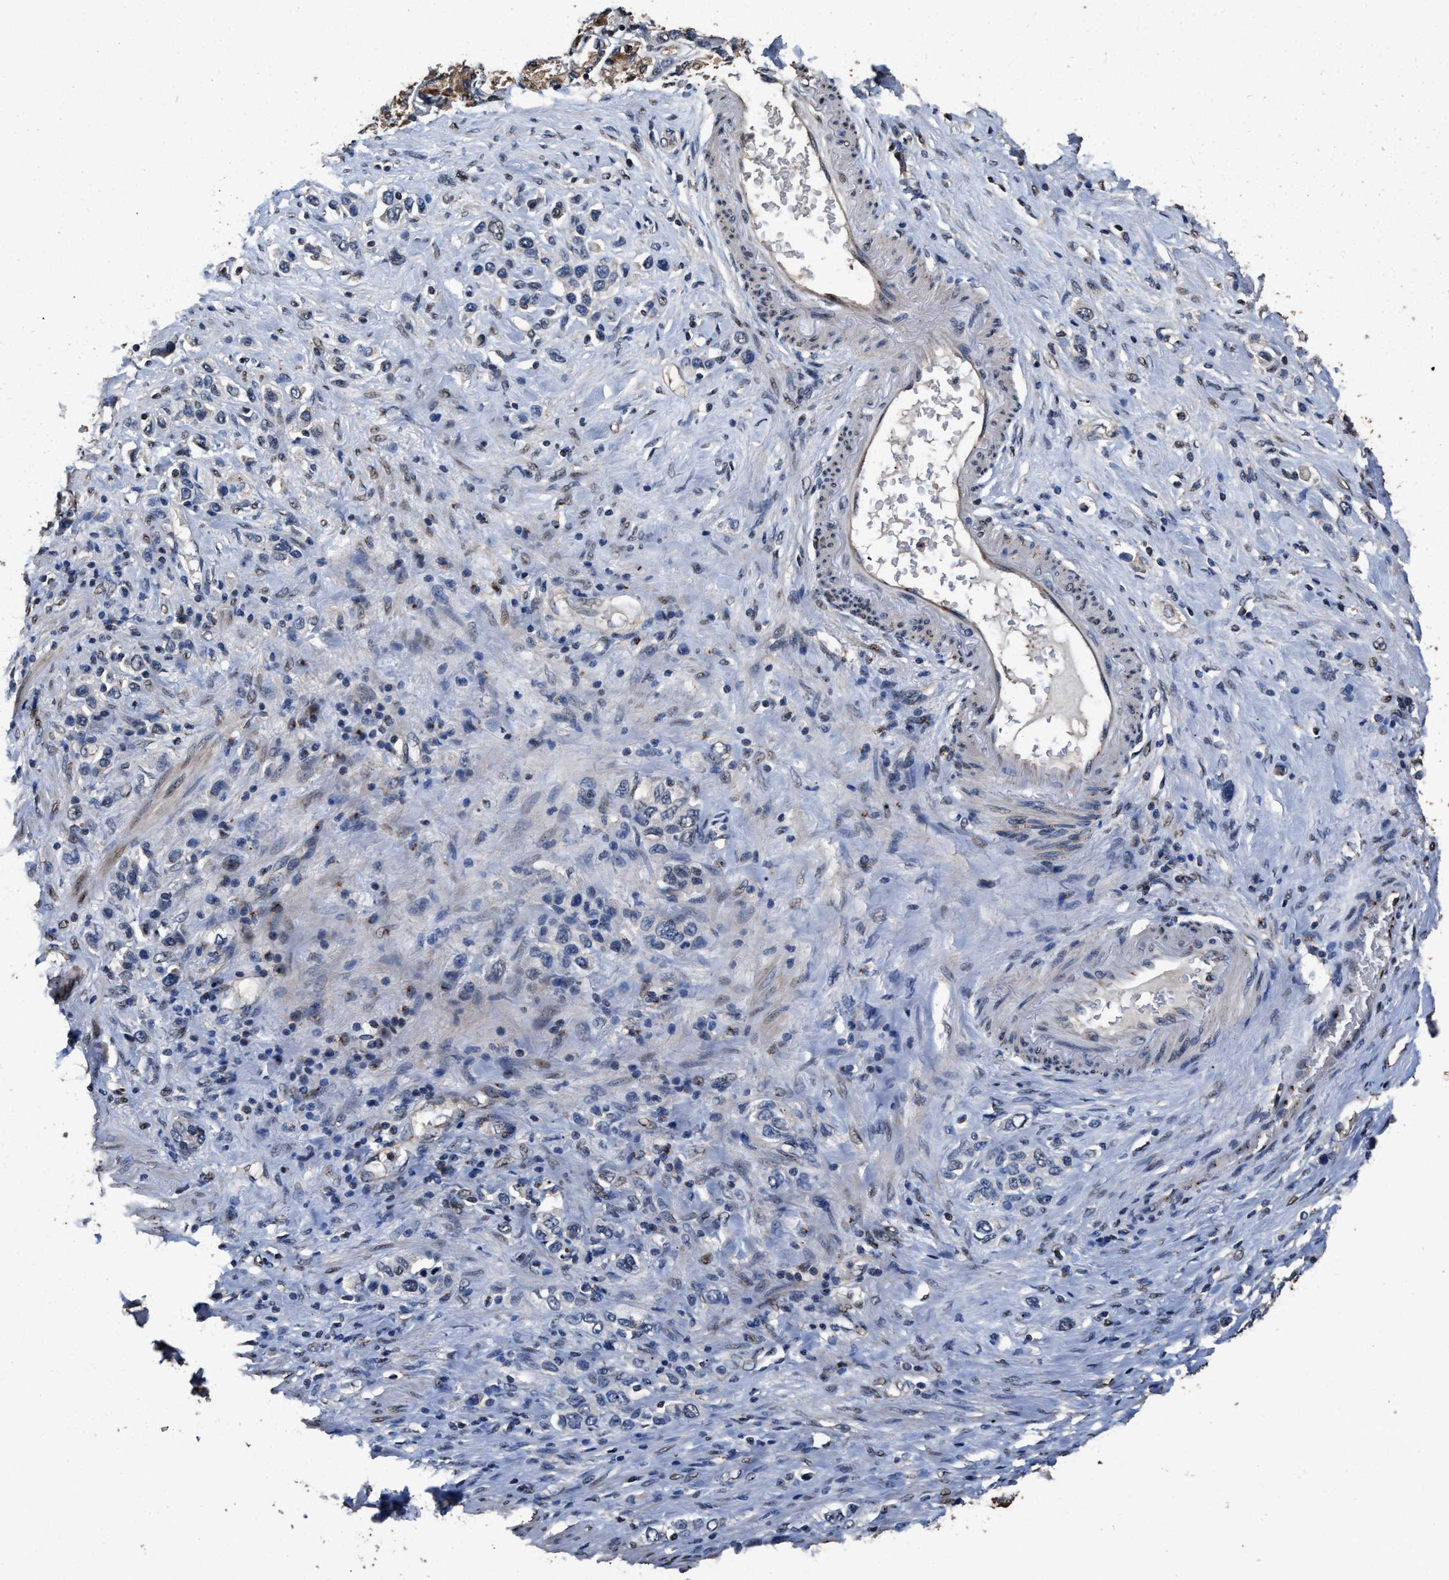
{"staining": {"intensity": "negative", "quantity": "none", "location": "none"}, "tissue": "stomach cancer", "cell_type": "Tumor cells", "image_type": "cancer", "snomed": [{"axis": "morphology", "description": "Adenocarcinoma, NOS"}, {"axis": "topography", "description": "Stomach"}], "caption": "Stomach adenocarcinoma was stained to show a protein in brown. There is no significant positivity in tumor cells. The staining was performed using DAB (3,3'-diaminobenzidine) to visualize the protein expression in brown, while the nuclei were stained in blue with hematoxylin (Magnification: 20x).", "gene": "TPST2", "patient": {"sex": "female", "age": 65}}